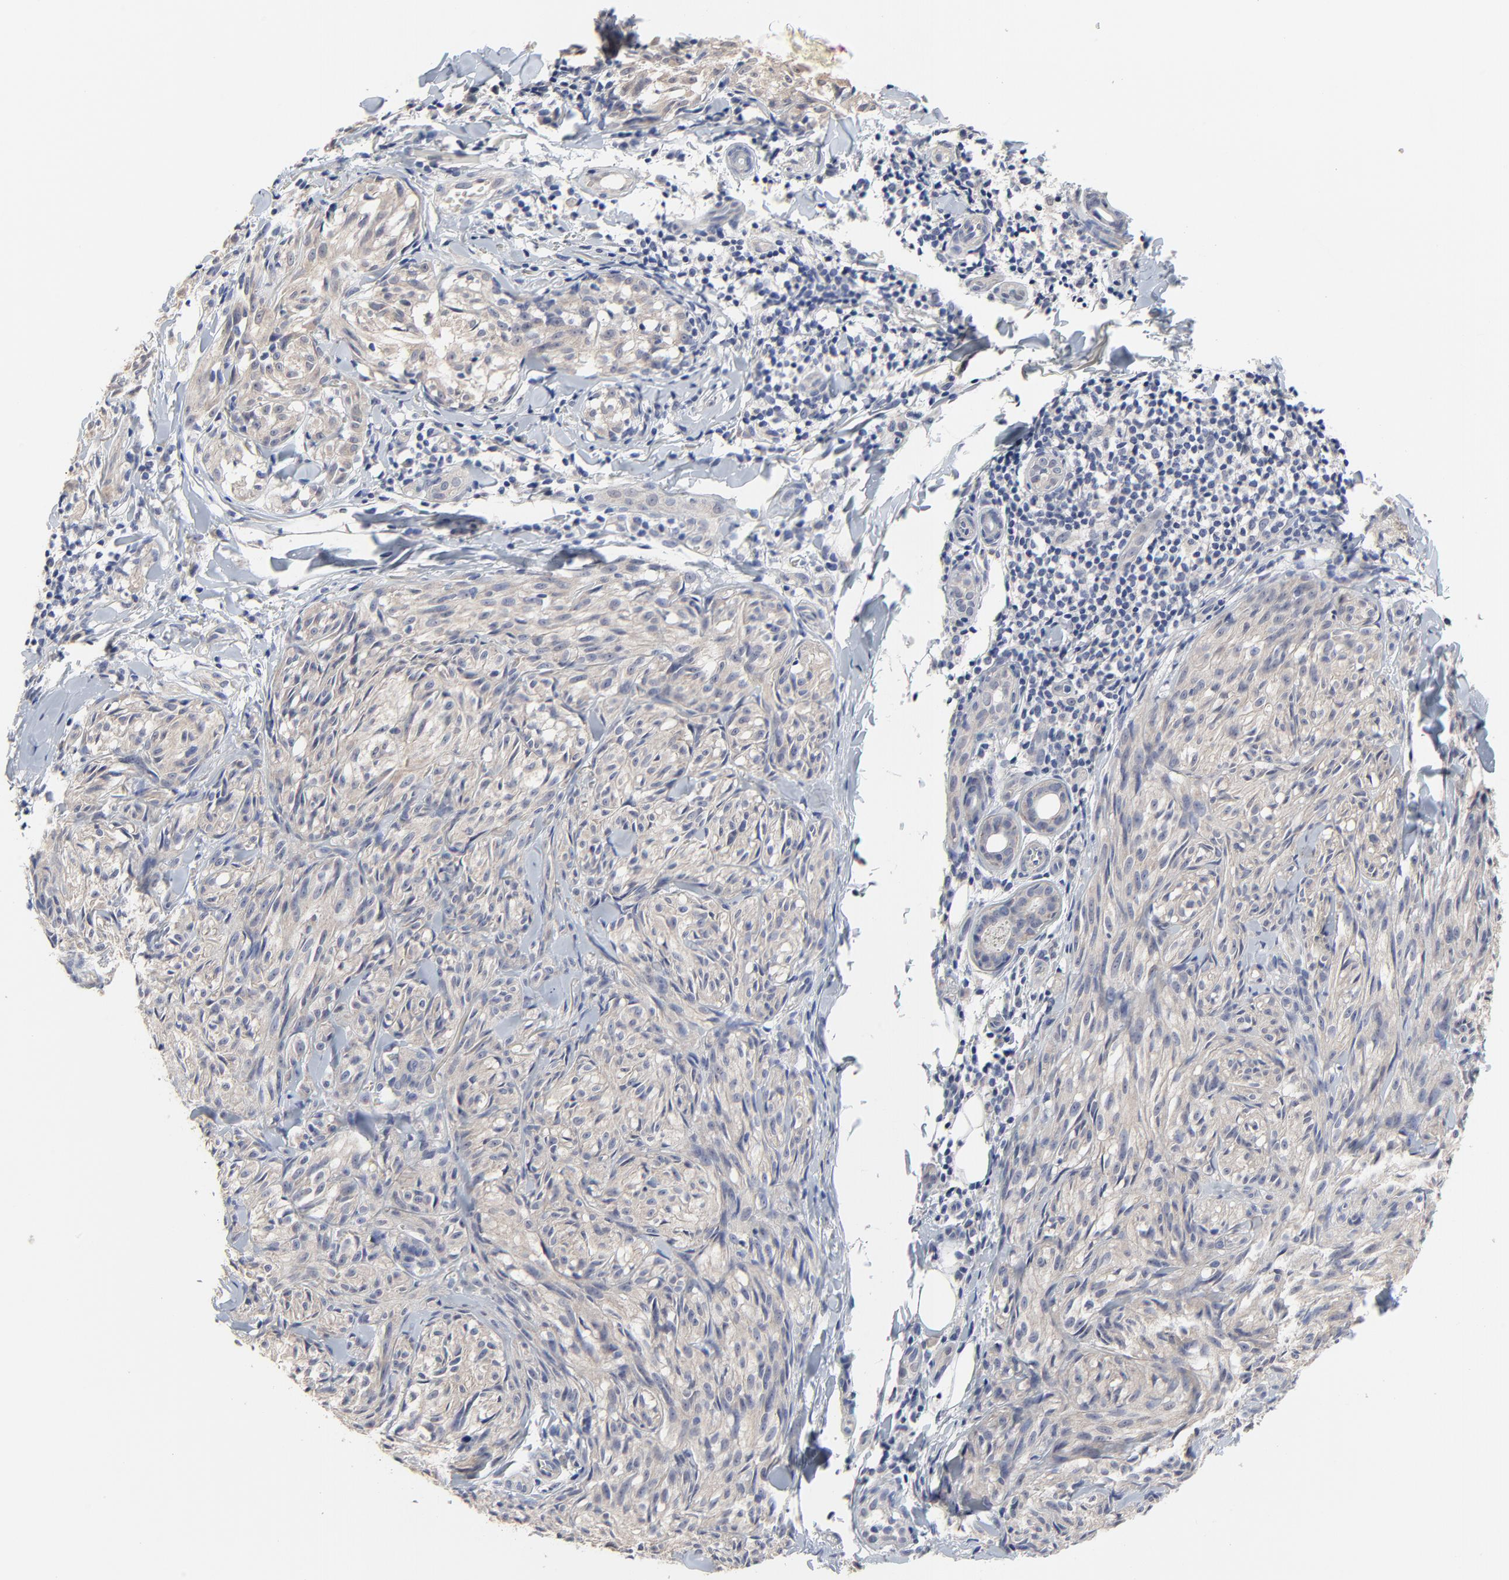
{"staining": {"intensity": "weak", "quantity": ">75%", "location": "cytoplasmic/membranous"}, "tissue": "melanoma", "cell_type": "Tumor cells", "image_type": "cancer", "snomed": [{"axis": "morphology", "description": "Malignant melanoma, Metastatic site"}, {"axis": "topography", "description": "Skin"}], "caption": "Brown immunohistochemical staining in human melanoma displays weak cytoplasmic/membranous staining in about >75% of tumor cells. The staining was performed using DAB (3,3'-diaminobenzidine) to visualize the protein expression in brown, while the nuclei were stained in blue with hematoxylin (Magnification: 20x).", "gene": "DHRSX", "patient": {"sex": "female", "age": 66}}